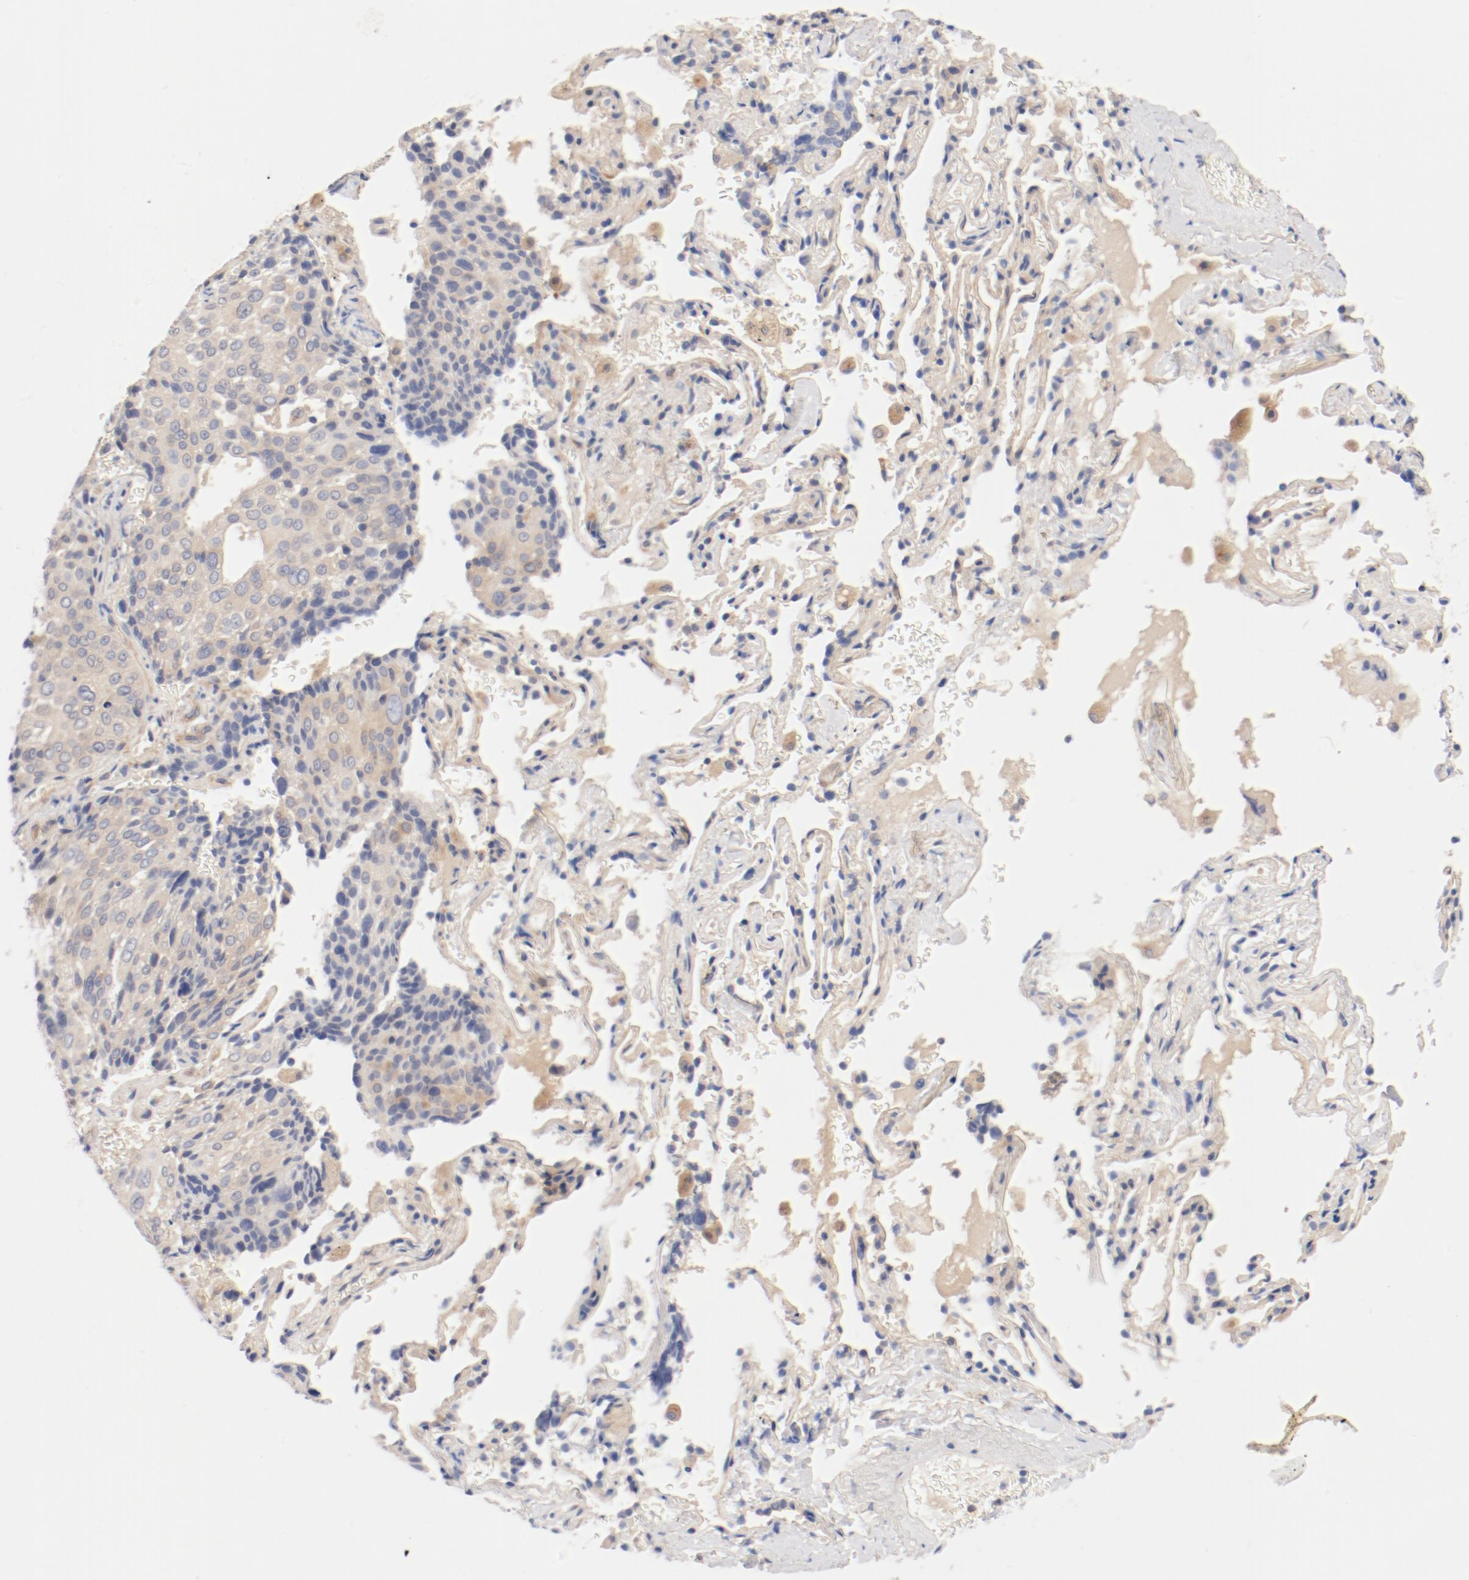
{"staining": {"intensity": "moderate", "quantity": ">75%", "location": "cytoplasmic/membranous"}, "tissue": "lung cancer", "cell_type": "Tumor cells", "image_type": "cancer", "snomed": [{"axis": "morphology", "description": "Squamous cell carcinoma, NOS"}, {"axis": "topography", "description": "Lung"}], "caption": "Immunohistochemical staining of lung squamous cell carcinoma displays medium levels of moderate cytoplasmic/membranous positivity in about >75% of tumor cells. Using DAB (brown) and hematoxylin (blue) stains, captured at high magnification using brightfield microscopy.", "gene": "DYNC1H1", "patient": {"sex": "male", "age": 54}}